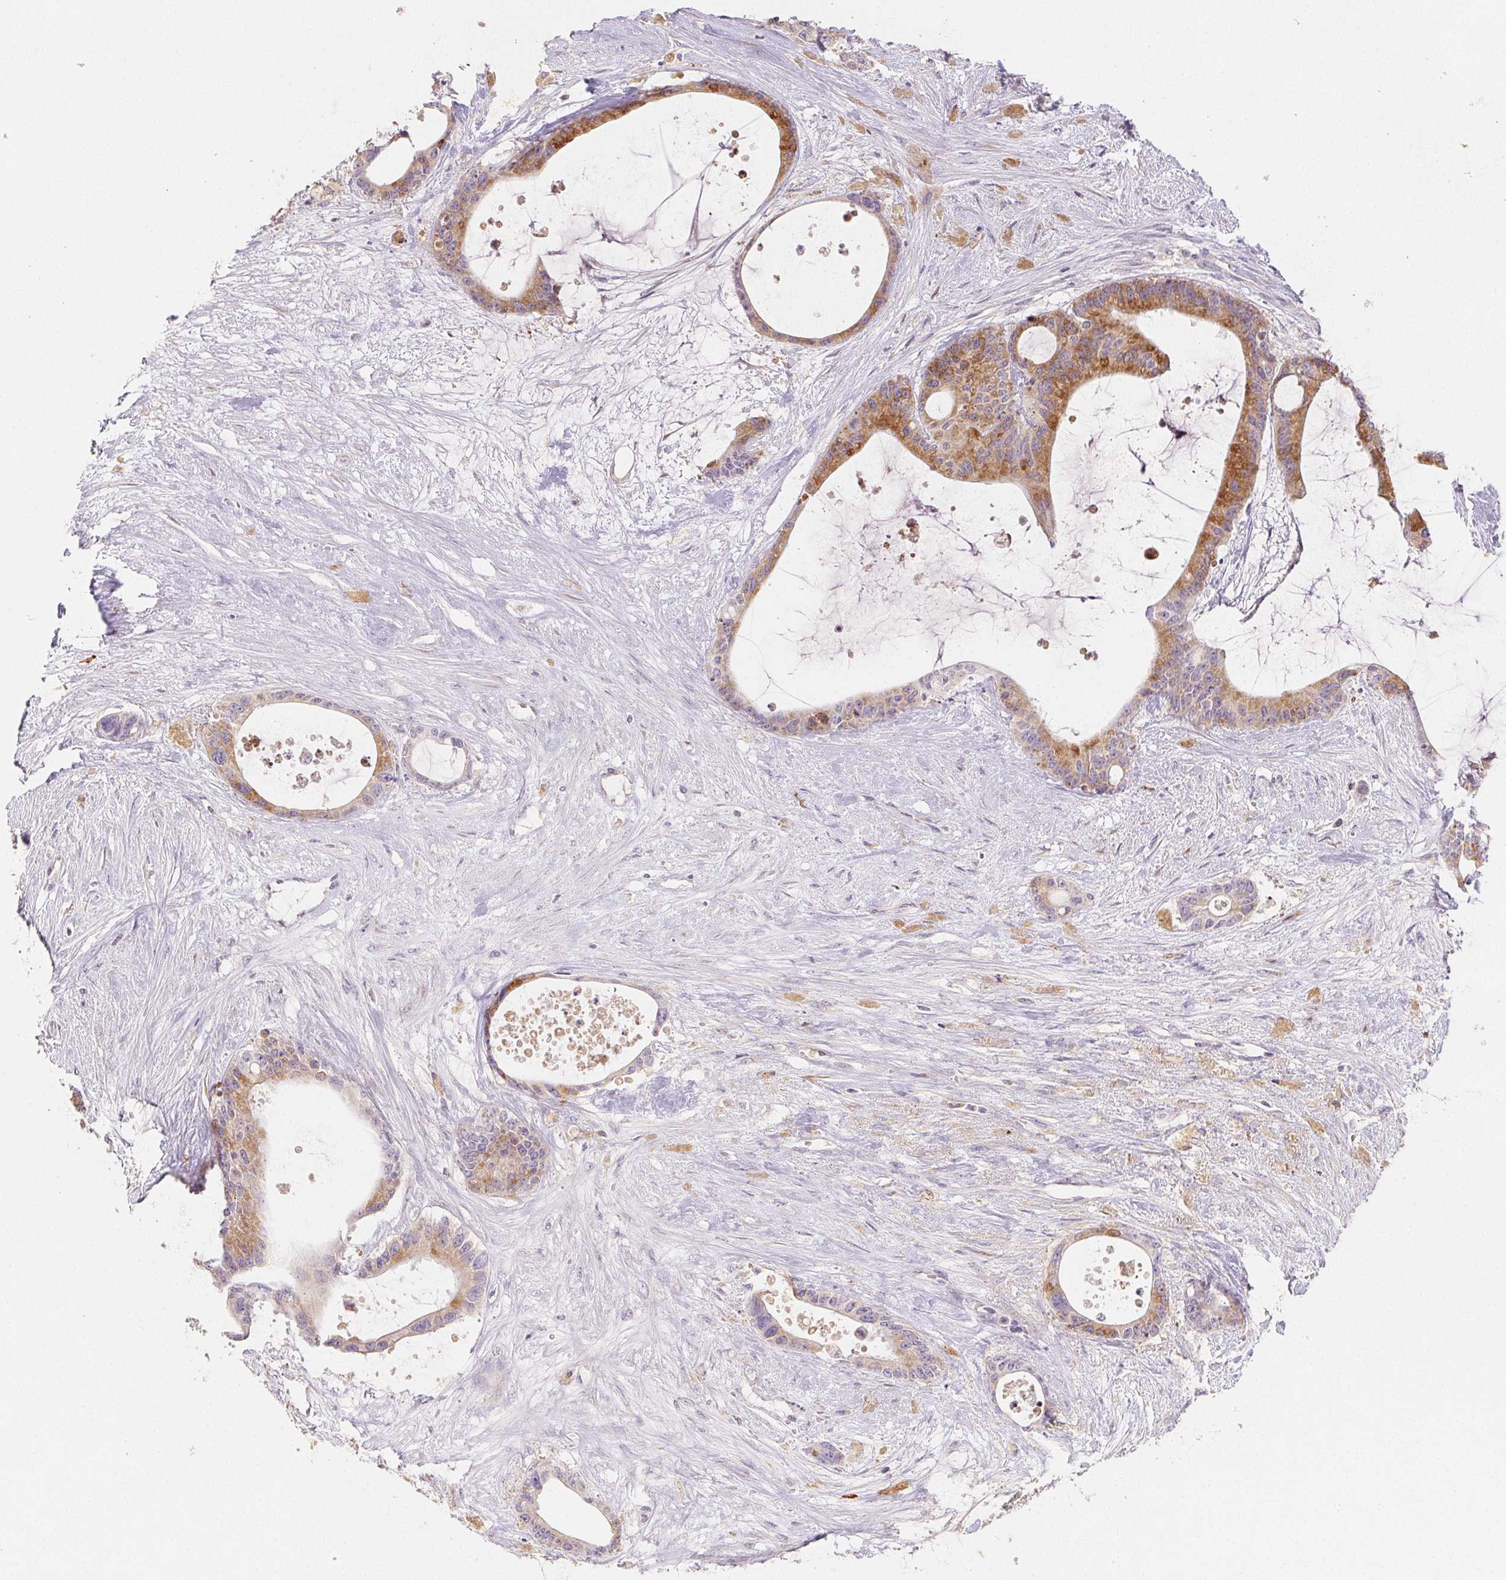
{"staining": {"intensity": "moderate", "quantity": "25%-75%", "location": "cytoplasmic/membranous"}, "tissue": "liver cancer", "cell_type": "Tumor cells", "image_type": "cancer", "snomed": [{"axis": "morphology", "description": "Normal tissue, NOS"}, {"axis": "morphology", "description": "Cholangiocarcinoma"}, {"axis": "topography", "description": "Liver"}, {"axis": "topography", "description": "Peripheral nerve tissue"}], "caption": "High-magnification brightfield microscopy of liver cancer (cholangiocarcinoma) stained with DAB (brown) and counterstained with hematoxylin (blue). tumor cells exhibit moderate cytoplasmic/membranous positivity is present in about25%-75% of cells.", "gene": "ACVR1B", "patient": {"sex": "female", "age": 73}}